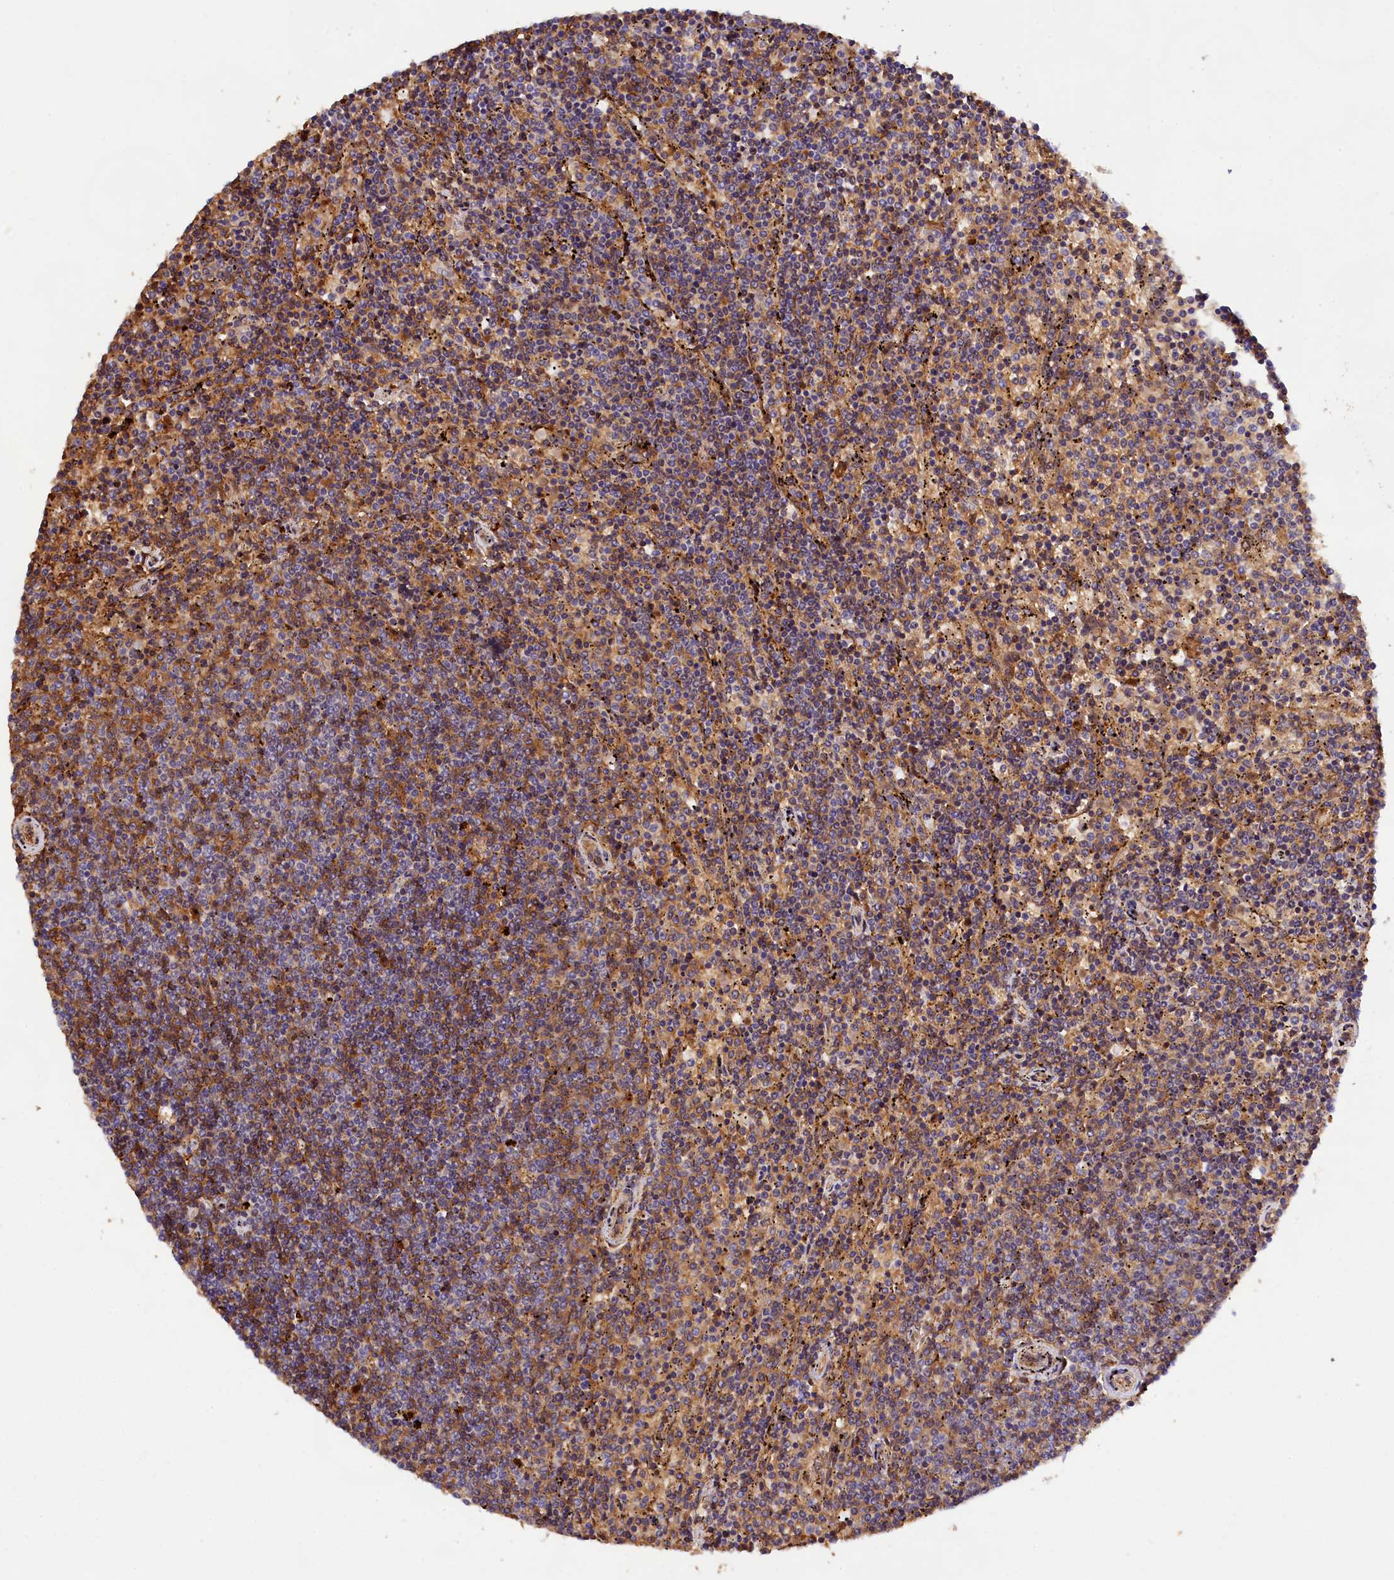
{"staining": {"intensity": "moderate", "quantity": "<25%", "location": "cytoplasmic/membranous"}, "tissue": "lymphoma", "cell_type": "Tumor cells", "image_type": "cancer", "snomed": [{"axis": "morphology", "description": "Malignant lymphoma, non-Hodgkin's type, Low grade"}, {"axis": "topography", "description": "Spleen"}], "caption": "This image displays IHC staining of lymphoma, with low moderate cytoplasmic/membranous positivity in approximately <25% of tumor cells.", "gene": "PHAF1", "patient": {"sex": "female", "age": 50}}